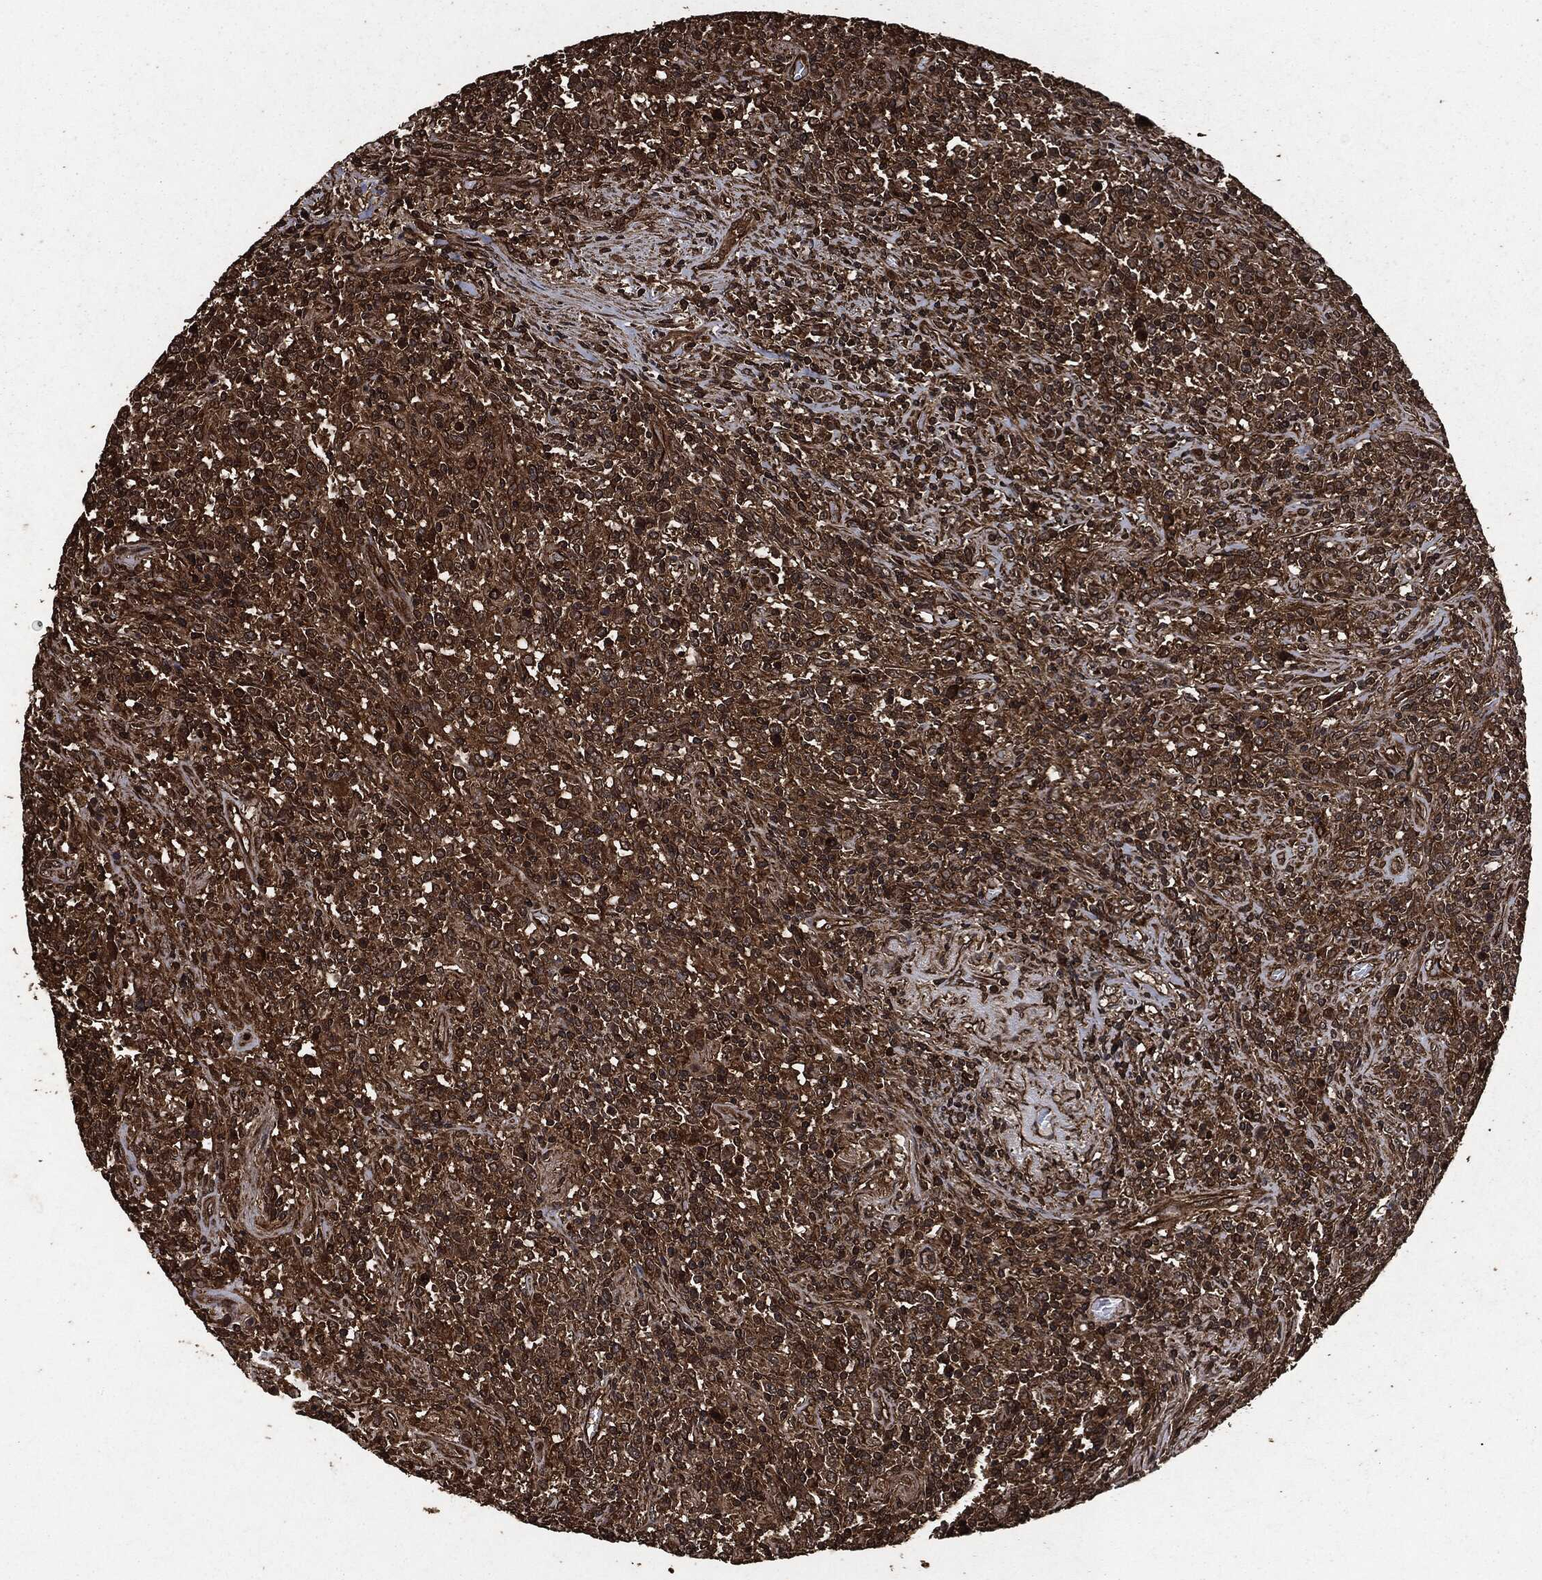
{"staining": {"intensity": "strong", "quantity": "25%-75%", "location": "cytoplasmic/membranous"}, "tissue": "lymphoma", "cell_type": "Tumor cells", "image_type": "cancer", "snomed": [{"axis": "morphology", "description": "Malignant lymphoma, non-Hodgkin's type, High grade"}, {"axis": "topography", "description": "Lung"}], "caption": "This is a histology image of immunohistochemistry staining of malignant lymphoma, non-Hodgkin's type (high-grade), which shows strong expression in the cytoplasmic/membranous of tumor cells.", "gene": "HRAS", "patient": {"sex": "male", "age": 79}}